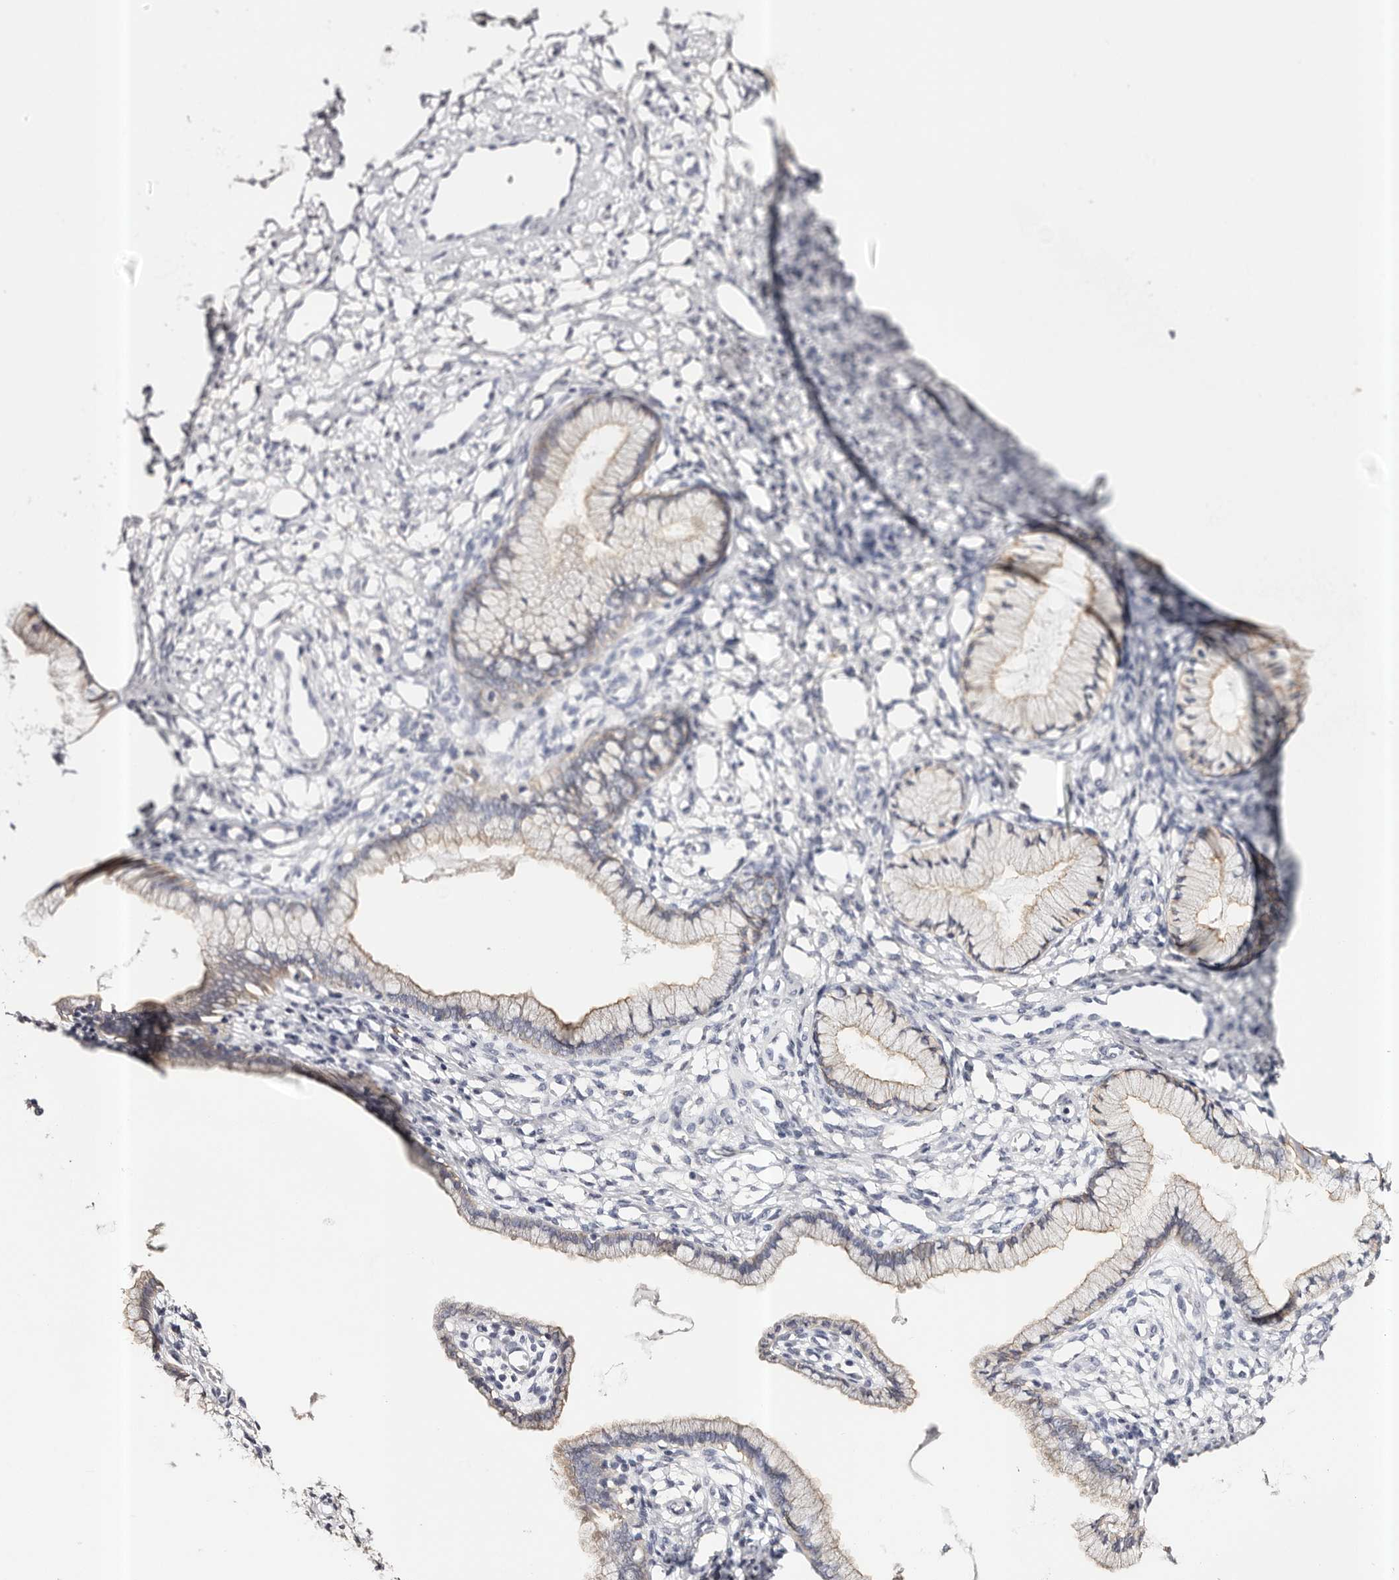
{"staining": {"intensity": "weak", "quantity": "25%-75%", "location": "cytoplasmic/membranous"}, "tissue": "cervix", "cell_type": "Glandular cells", "image_type": "normal", "snomed": [{"axis": "morphology", "description": "Normal tissue, NOS"}, {"axis": "topography", "description": "Cervix"}], "caption": "Immunohistochemical staining of normal human cervix demonstrates low levels of weak cytoplasmic/membranous expression in approximately 25%-75% of glandular cells.", "gene": "ROM1", "patient": {"sex": "female", "age": 36}}